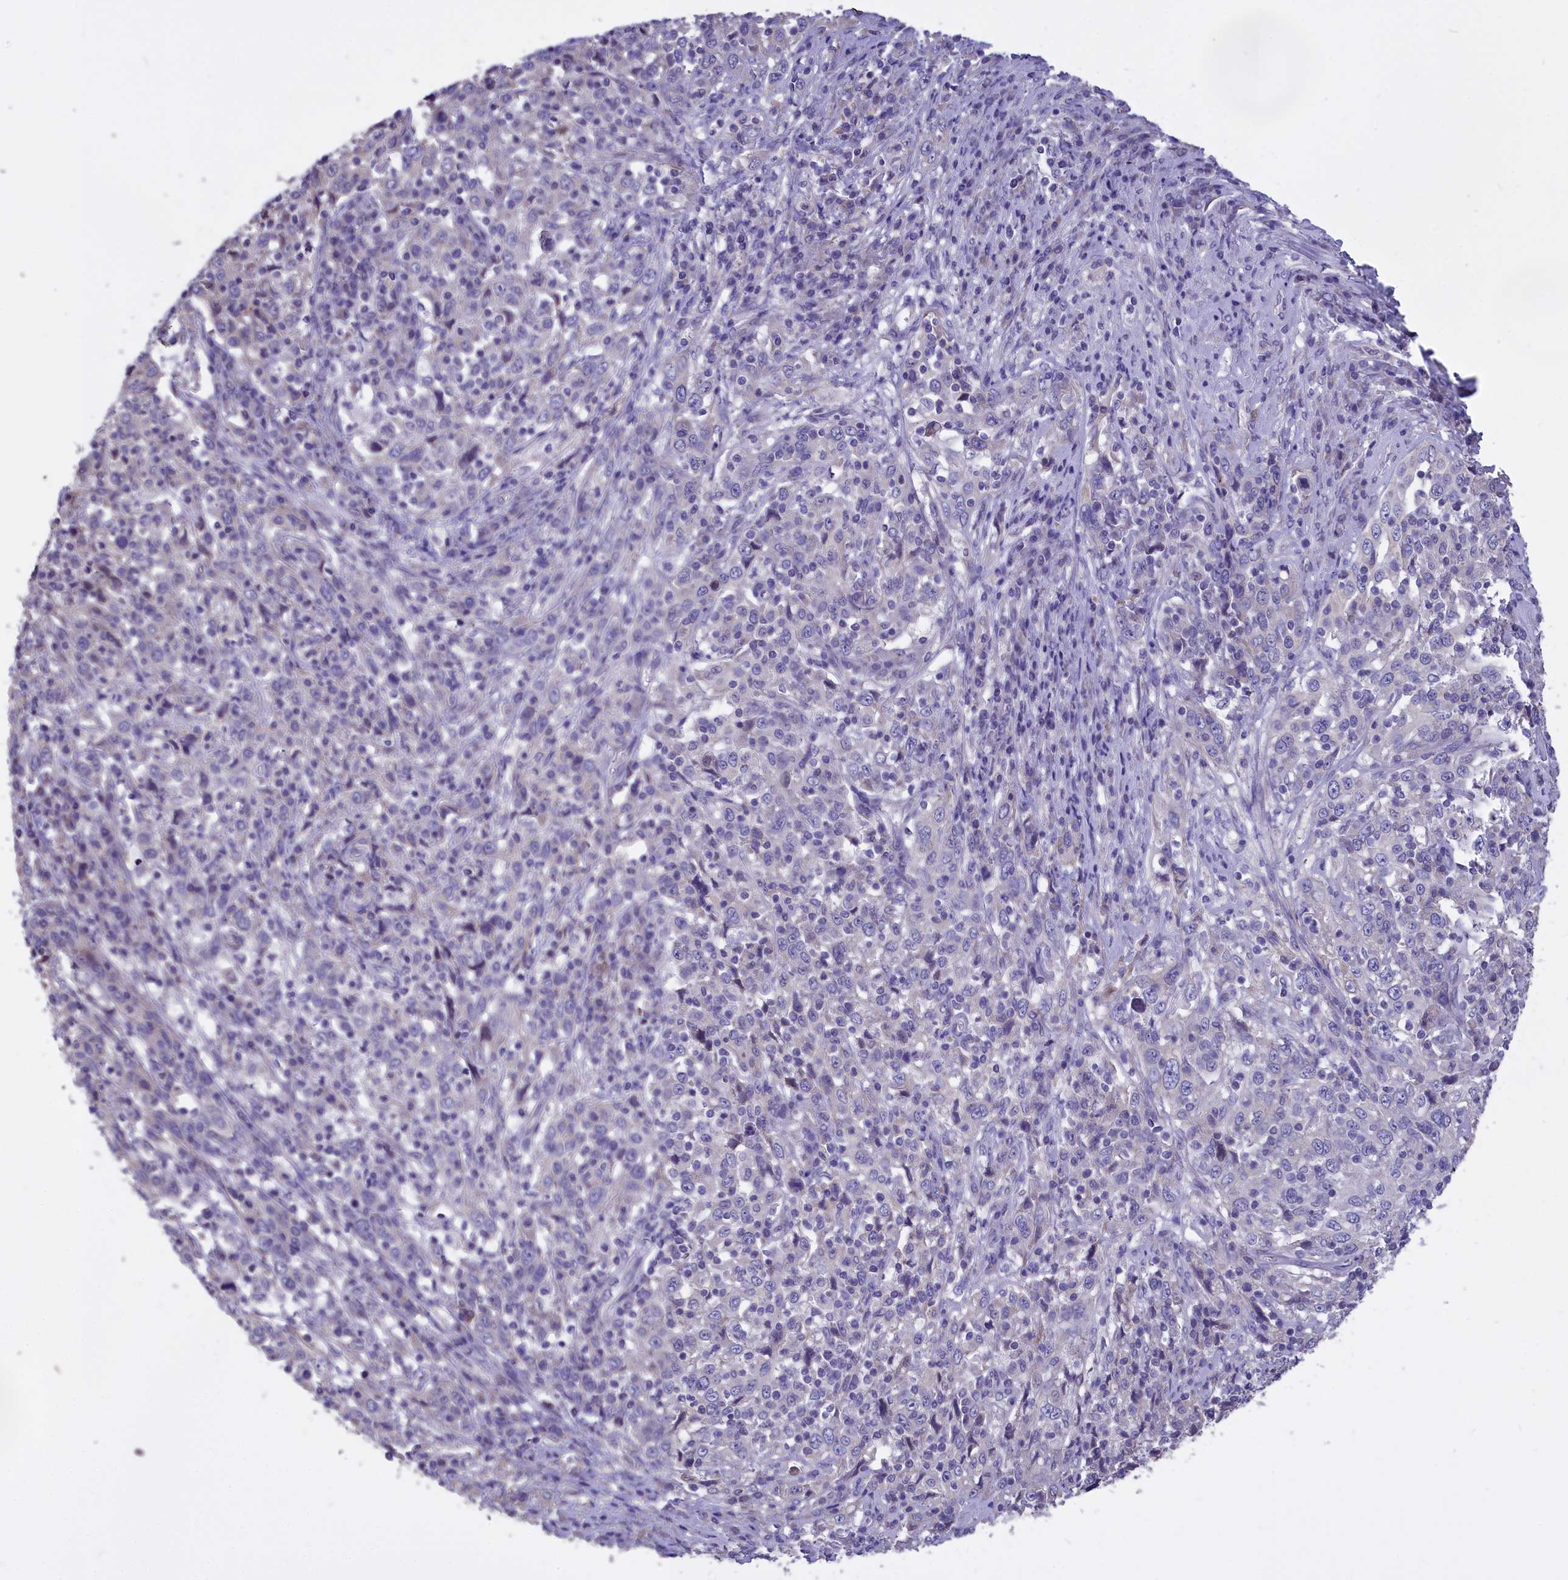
{"staining": {"intensity": "negative", "quantity": "none", "location": "none"}, "tissue": "cervical cancer", "cell_type": "Tumor cells", "image_type": "cancer", "snomed": [{"axis": "morphology", "description": "Squamous cell carcinoma, NOS"}, {"axis": "topography", "description": "Cervix"}], "caption": "Tumor cells show no significant protein positivity in cervical cancer.", "gene": "CYP2U1", "patient": {"sex": "female", "age": 46}}